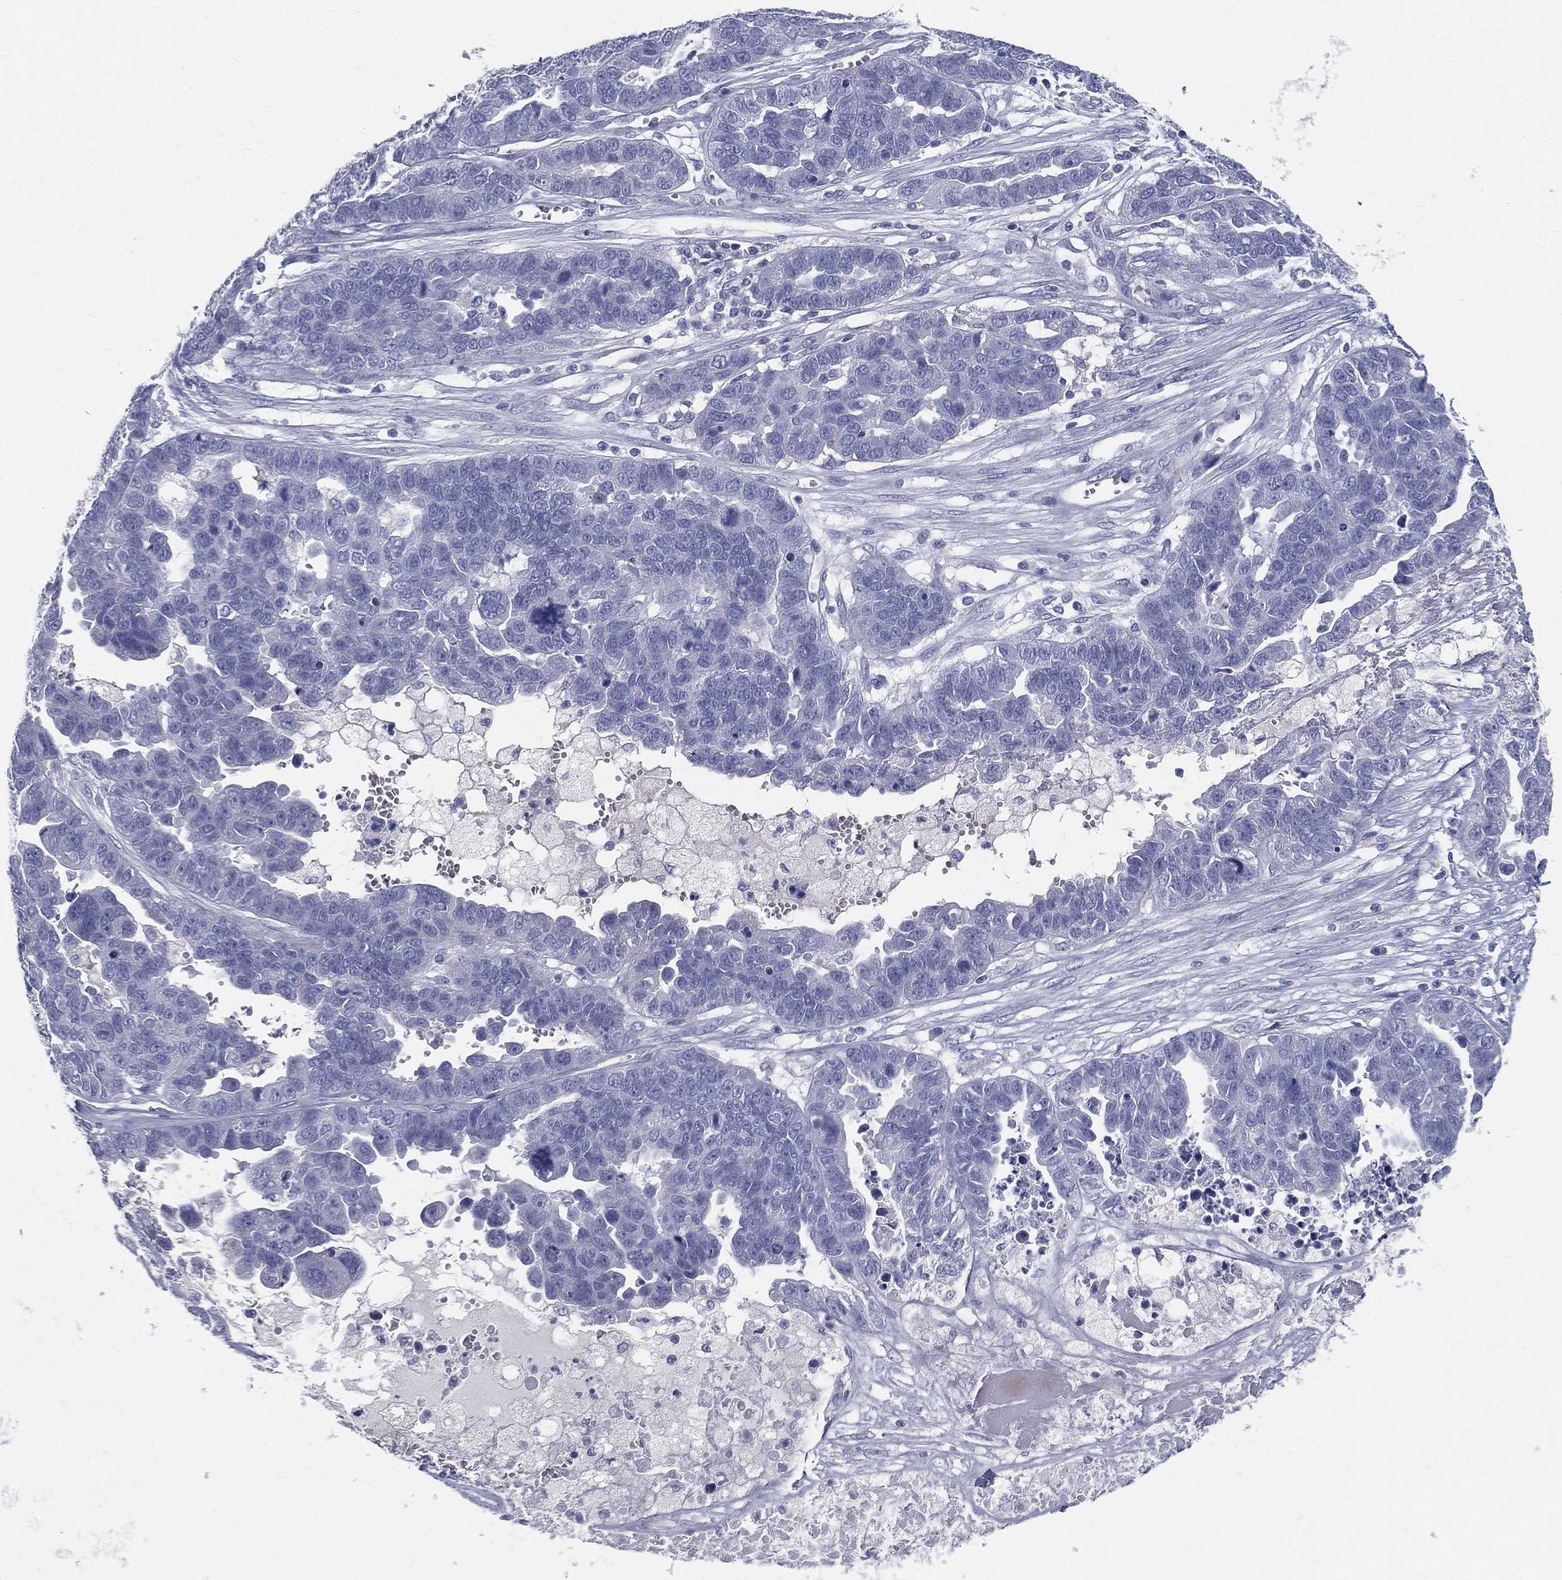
{"staining": {"intensity": "negative", "quantity": "none", "location": "none"}, "tissue": "ovarian cancer", "cell_type": "Tumor cells", "image_type": "cancer", "snomed": [{"axis": "morphology", "description": "Cystadenocarcinoma, serous, NOS"}, {"axis": "topography", "description": "Ovary"}], "caption": "Immunohistochemistry (IHC) micrograph of human ovarian cancer stained for a protein (brown), which reveals no staining in tumor cells.", "gene": "STS", "patient": {"sex": "female", "age": 87}}